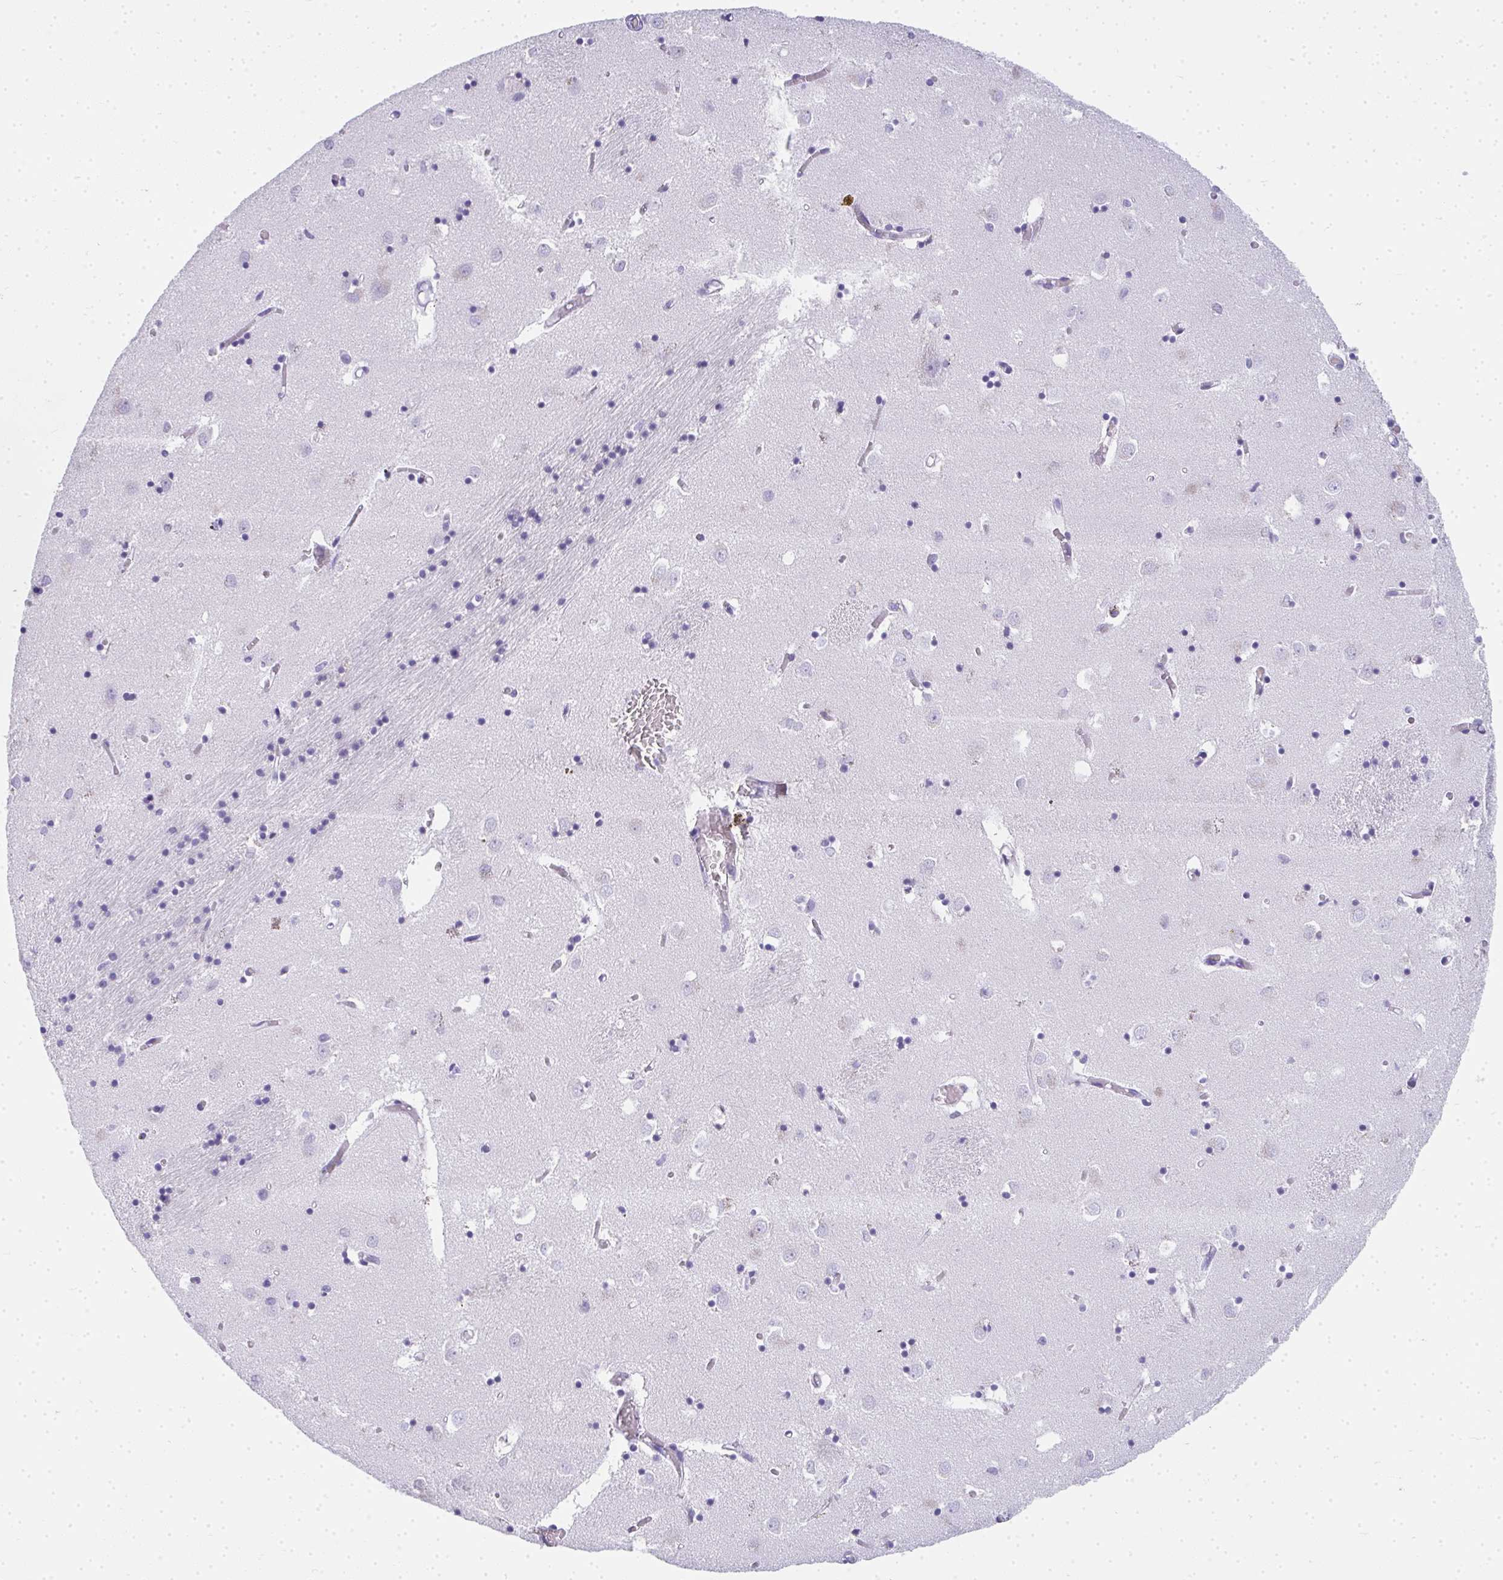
{"staining": {"intensity": "negative", "quantity": "none", "location": "none"}, "tissue": "caudate", "cell_type": "Glial cells", "image_type": "normal", "snomed": [{"axis": "morphology", "description": "Normal tissue, NOS"}, {"axis": "topography", "description": "Lateral ventricle wall"}], "caption": "Immunohistochemical staining of normal caudate demonstrates no significant staining in glial cells.", "gene": "ZSWIM3", "patient": {"sex": "male", "age": 70}}